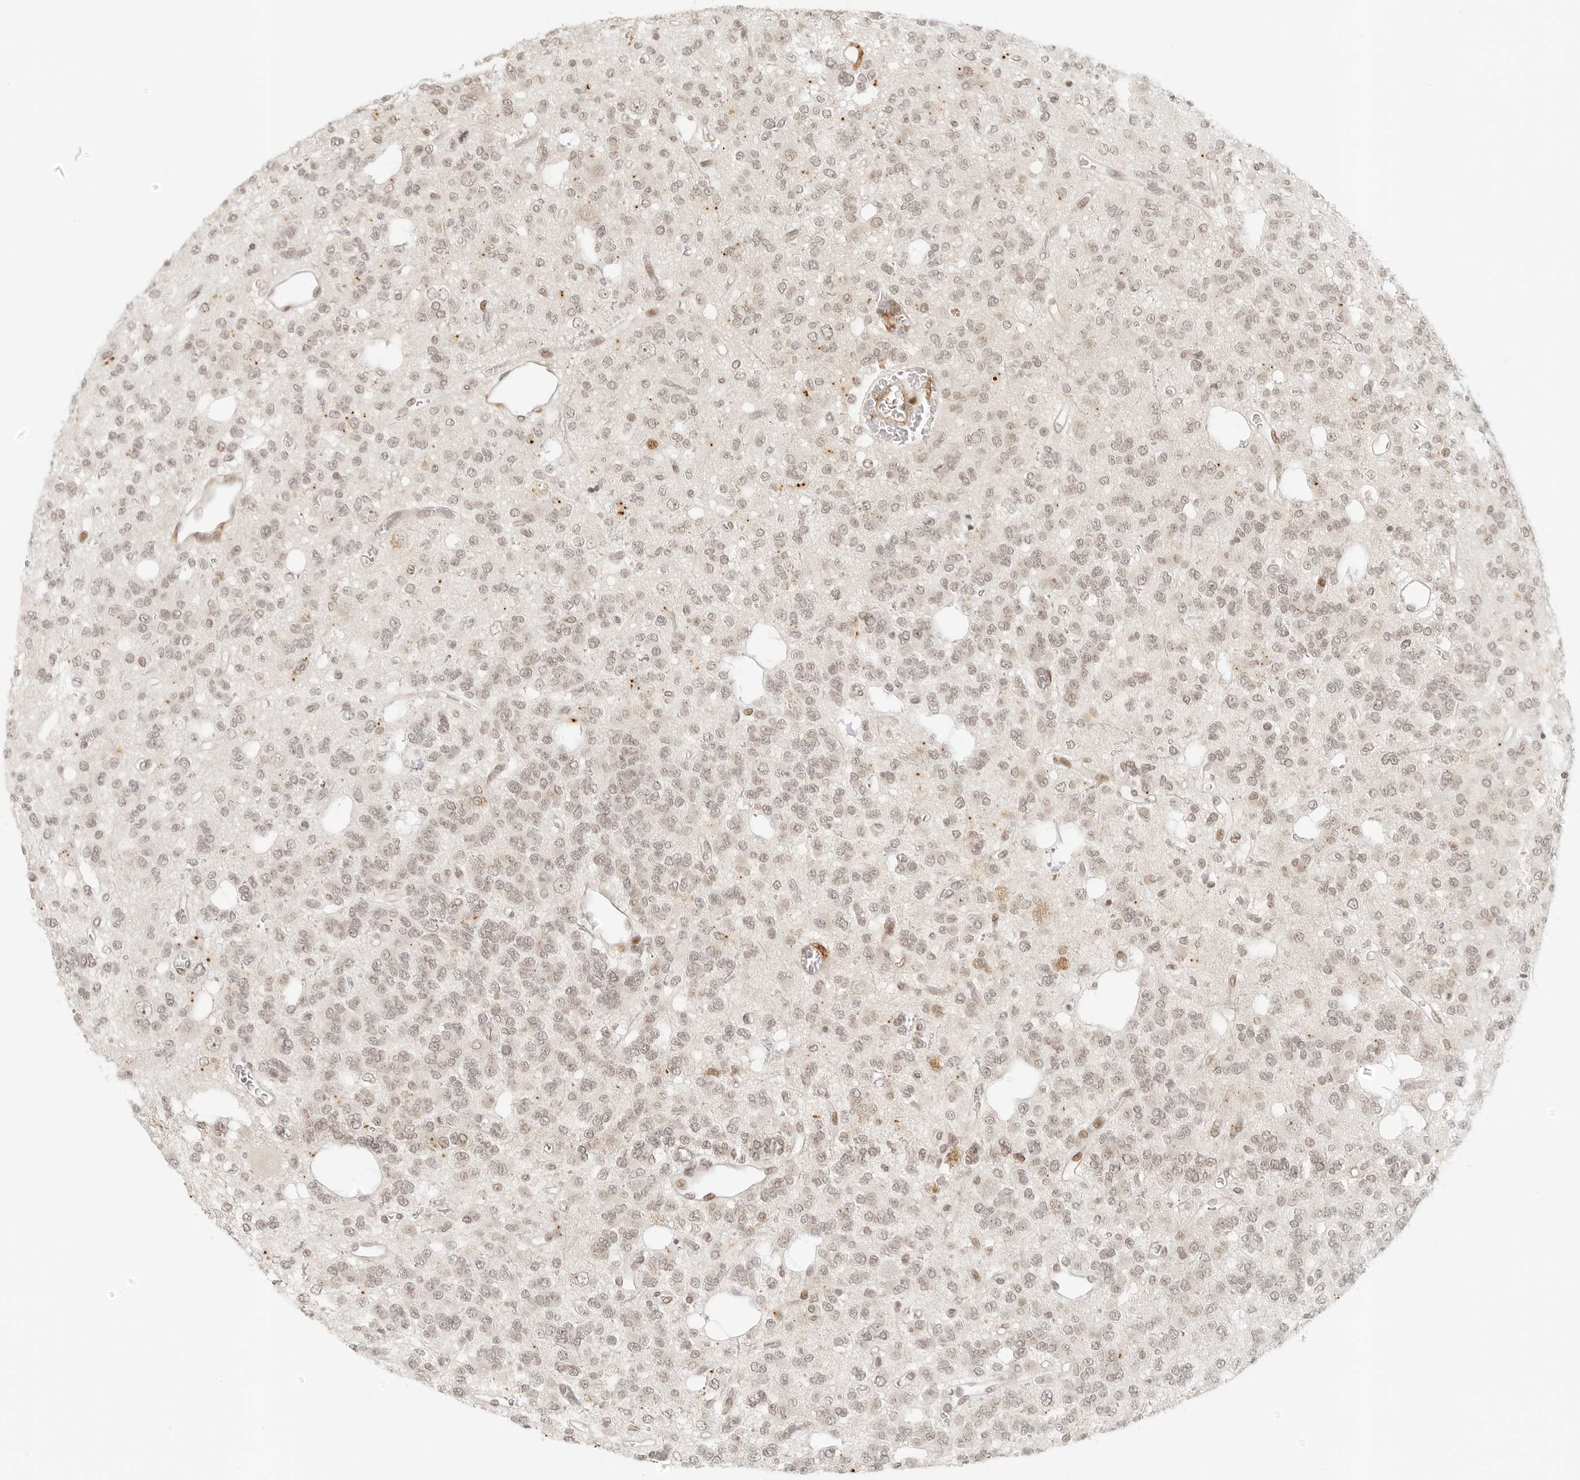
{"staining": {"intensity": "moderate", "quantity": "25%-75%", "location": "nuclear"}, "tissue": "glioma", "cell_type": "Tumor cells", "image_type": "cancer", "snomed": [{"axis": "morphology", "description": "Glioma, malignant, Low grade"}, {"axis": "topography", "description": "Brain"}], "caption": "This is an image of IHC staining of glioma, which shows moderate staining in the nuclear of tumor cells.", "gene": "ZNF407", "patient": {"sex": "male", "age": 38}}